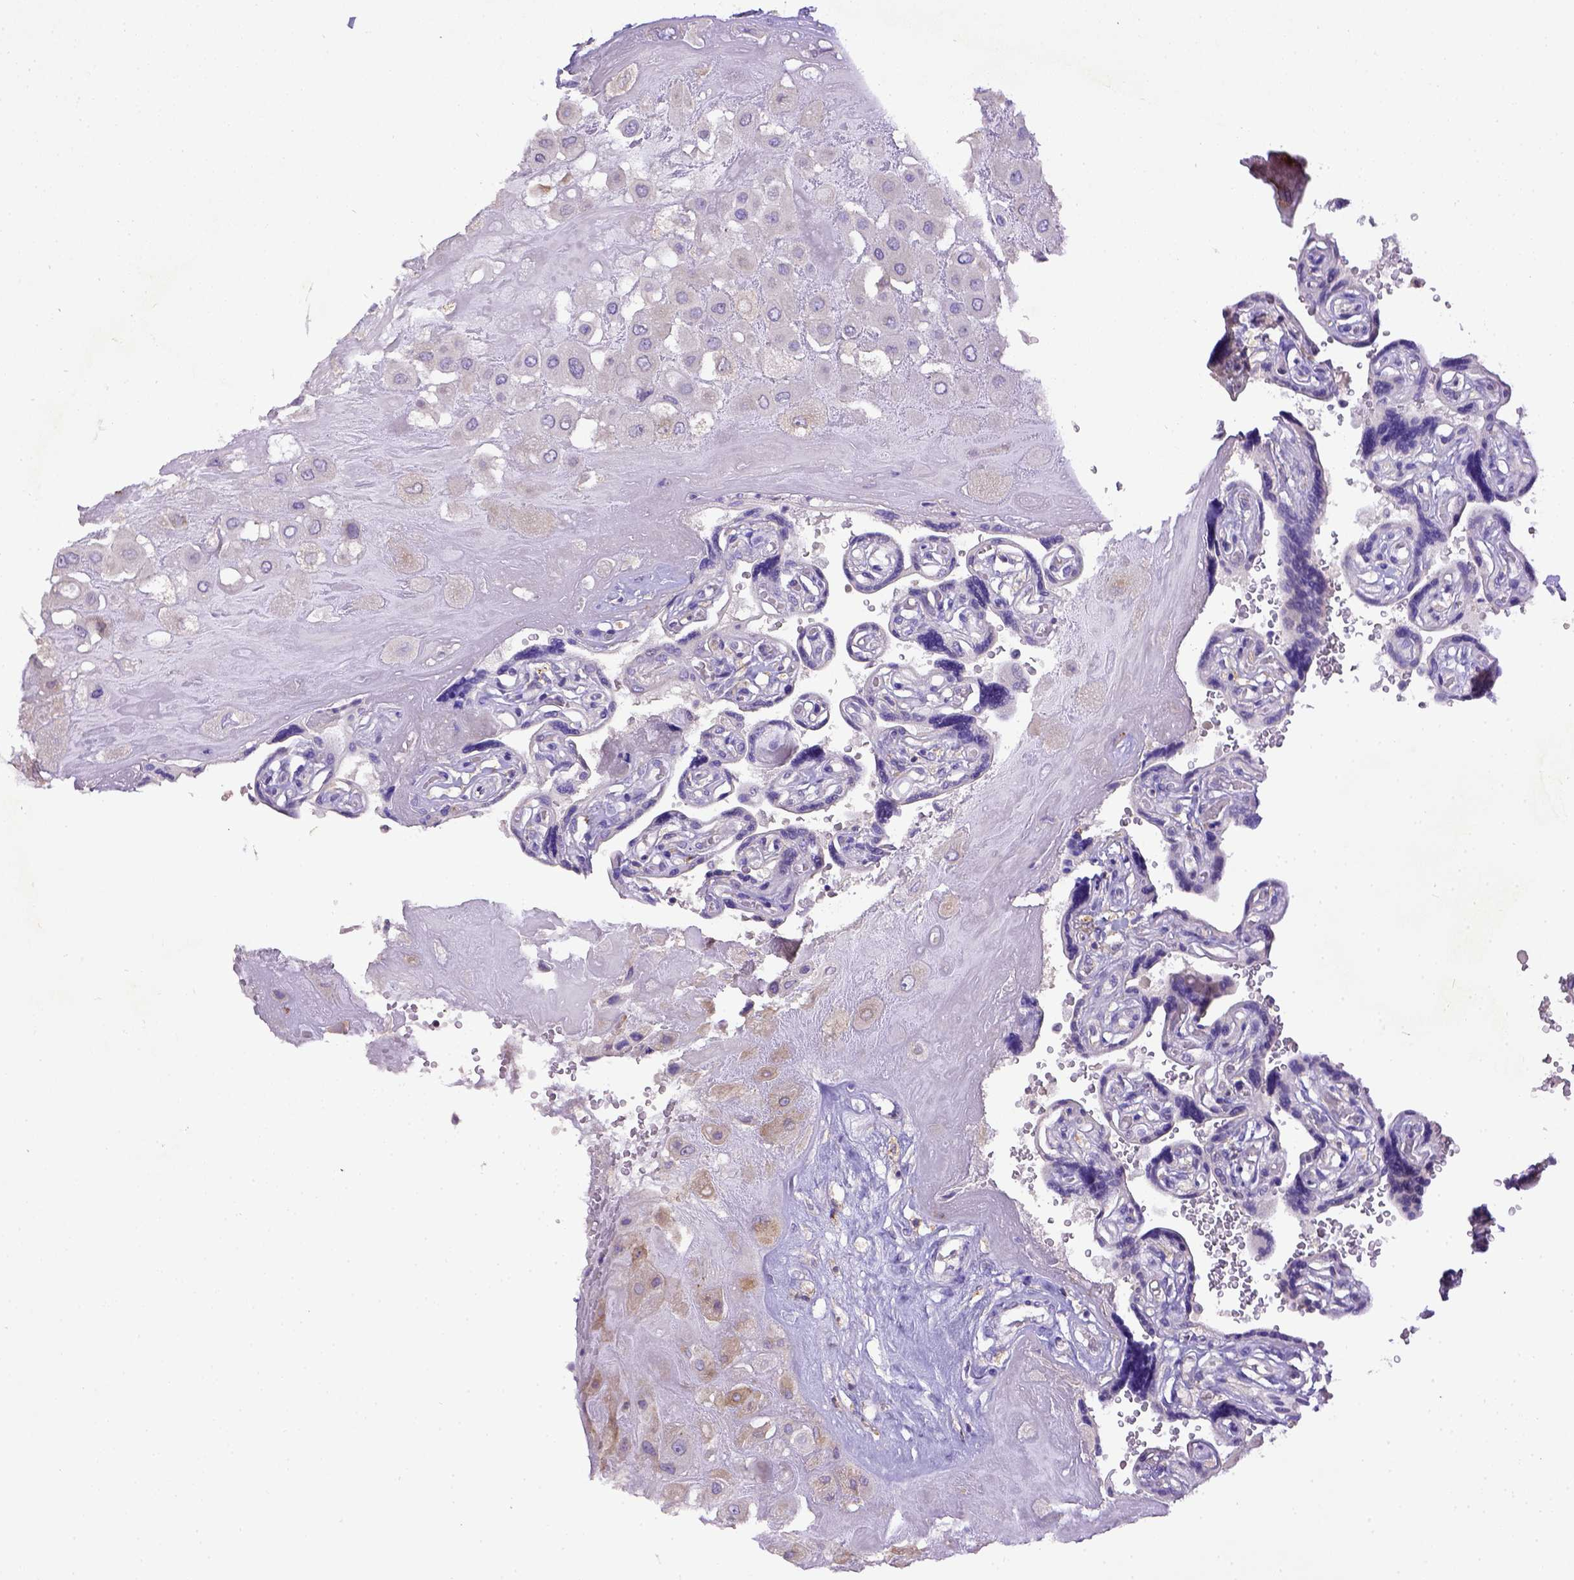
{"staining": {"intensity": "negative", "quantity": "none", "location": "none"}, "tissue": "placenta", "cell_type": "Decidual cells", "image_type": "normal", "snomed": [{"axis": "morphology", "description": "Normal tissue, NOS"}, {"axis": "topography", "description": "Placenta"}], "caption": "This is an immunohistochemistry histopathology image of normal placenta. There is no staining in decidual cells.", "gene": "CD40", "patient": {"sex": "female", "age": 32}}